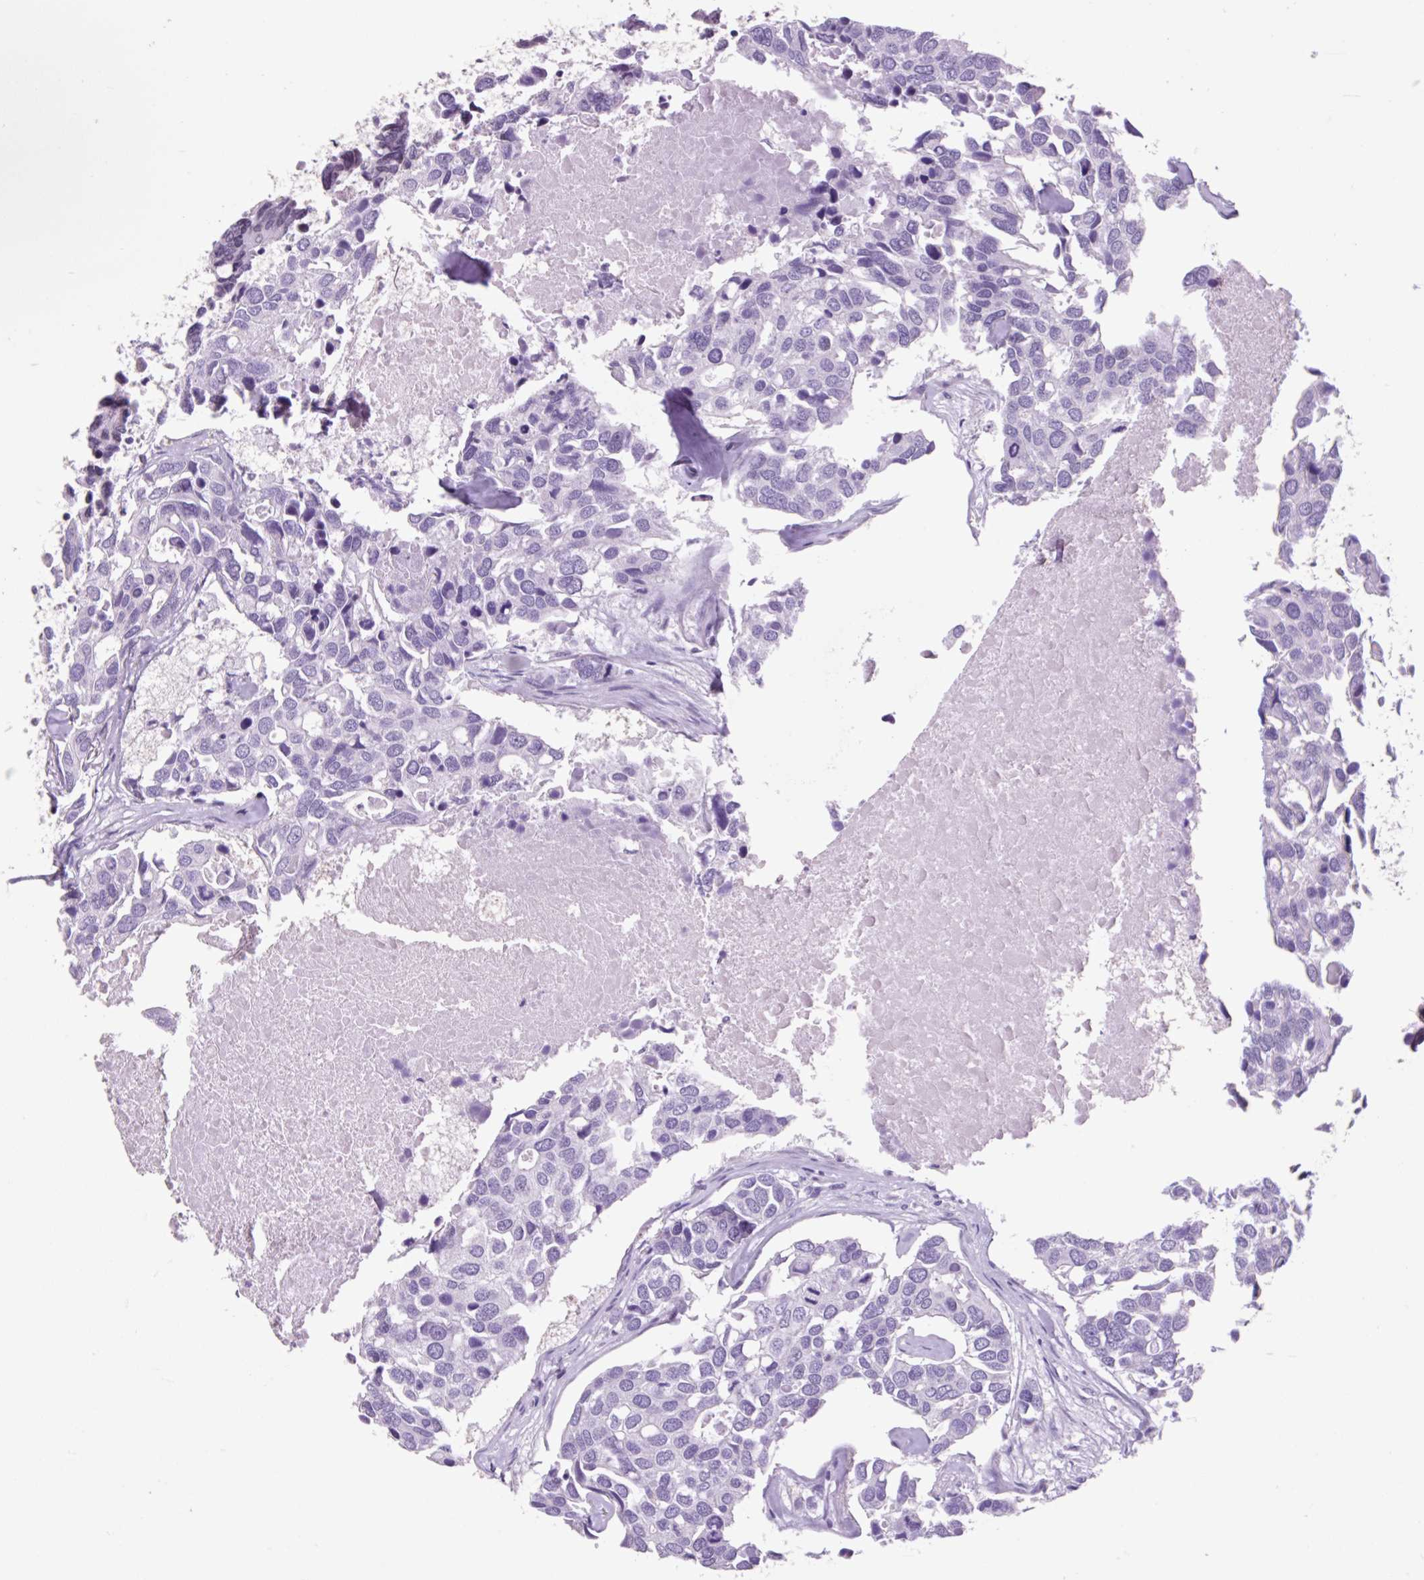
{"staining": {"intensity": "negative", "quantity": "none", "location": "none"}, "tissue": "breast cancer", "cell_type": "Tumor cells", "image_type": "cancer", "snomed": [{"axis": "morphology", "description": "Duct carcinoma"}, {"axis": "topography", "description": "Breast"}], "caption": "The photomicrograph exhibits no staining of tumor cells in breast cancer.", "gene": "VPREB1", "patient": {"sex": "female", "age": 83}}